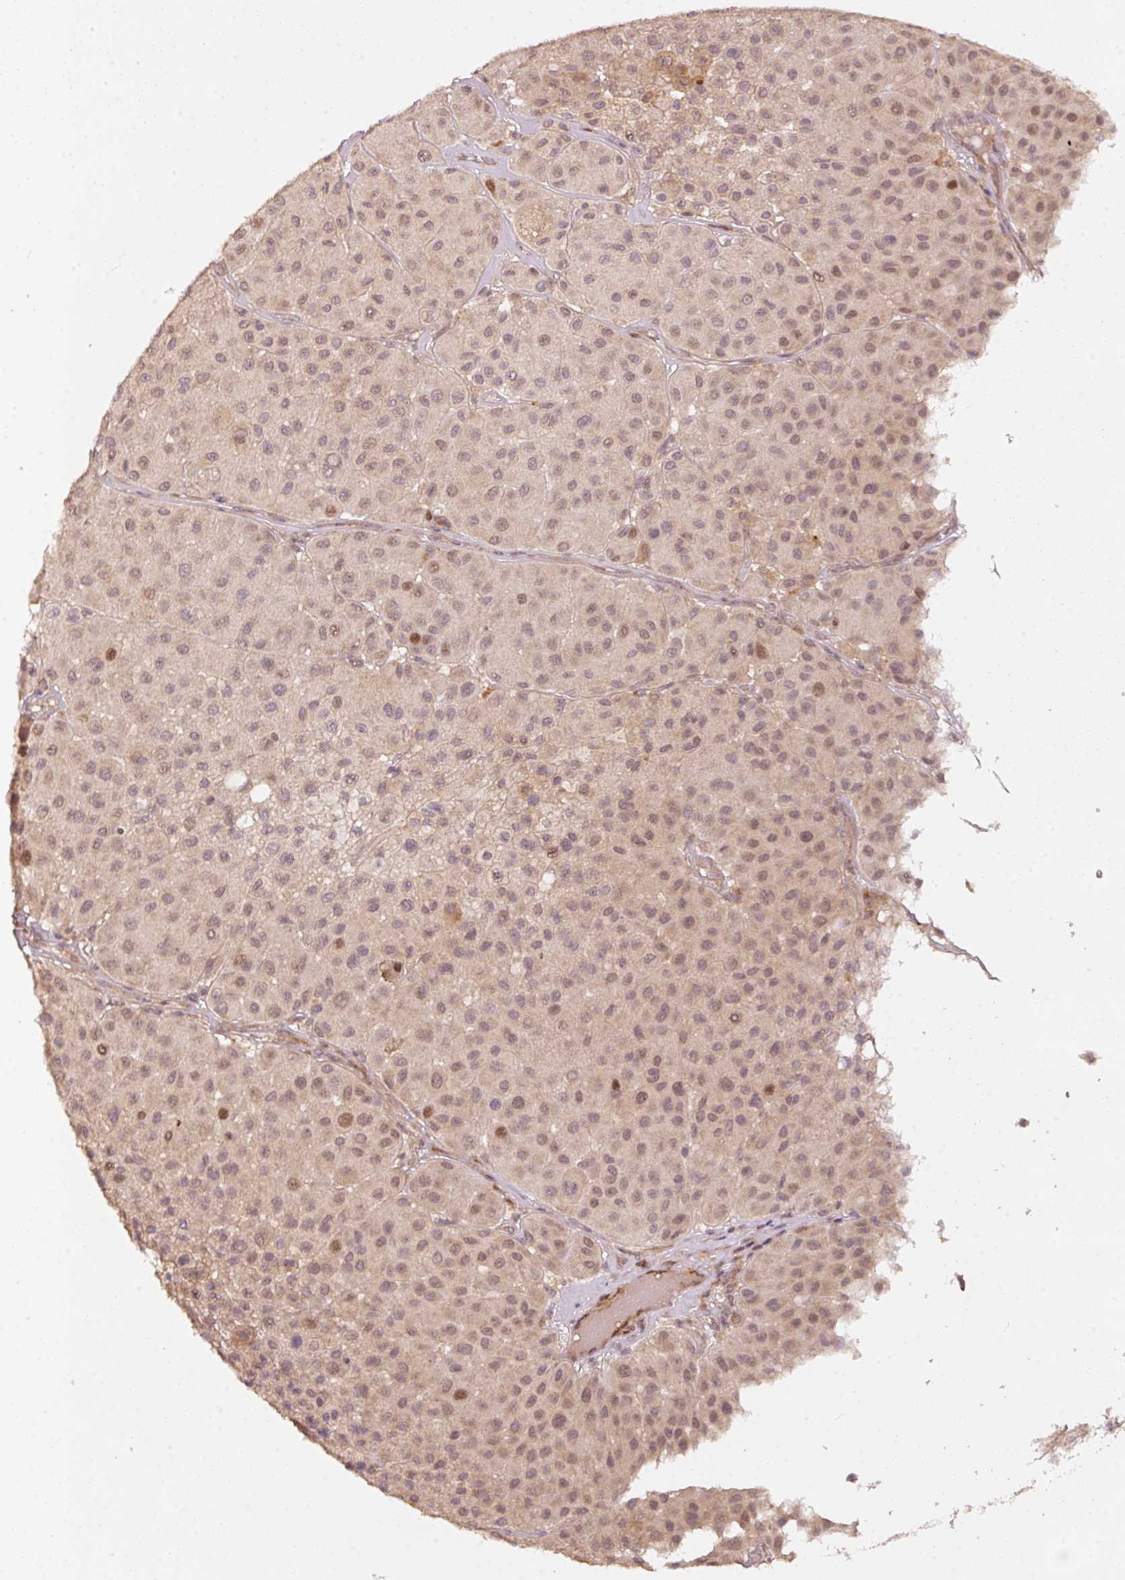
{"staining": {"intensity": "moderate", "quantity": "25%-75%", "location": "cytoplasmic/membranous,nuclear"}, "tissue": "melanoma", "cell_type": "Tumor cells", "image_type": "cancer", "snomed": [{"axis": "morphology", "description": "Malignant melanoma, Metastatic site"}, {"axis": "topography", "description": "Smooth muscle"}], "caption": "Immunohistochemistry (IHC) micrograph of neoplastic tissue: human melanoma stained using immunohistochemistry (IHC) exhibits medium levels of moderate protein expression localized specifically in the cytoplasmic/membranous and nuclear of tumor cells, appearing as a cytoplasmic/membranous and nuclear brown color.", "gene": "PCDHB1", "patient": {"sex": "male", "age": 41}}